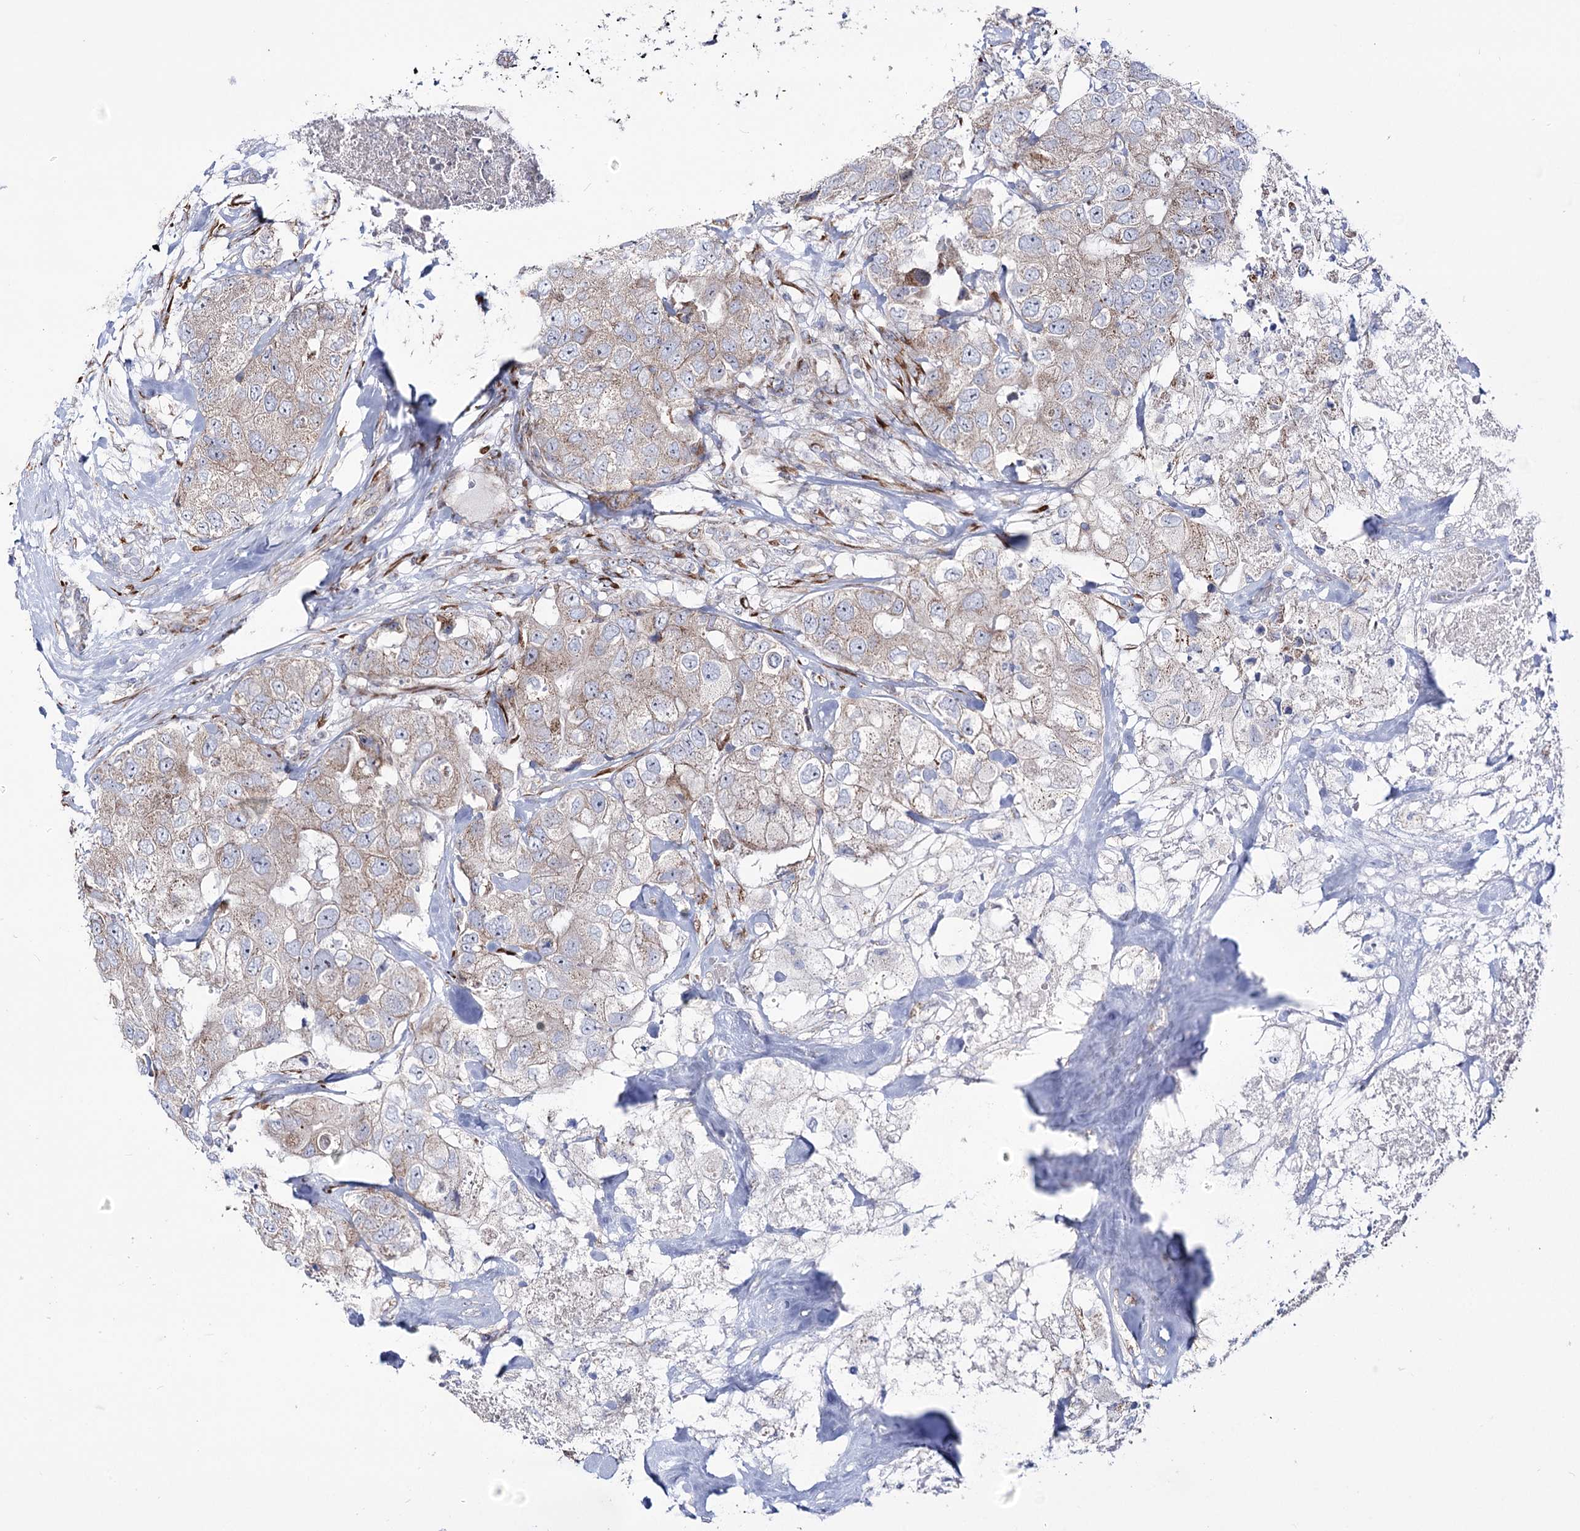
{"staining": {"intensity": "weak", "quantity": "<25%", "location": "cytoplasmic/membranous"}, "tissue": "breast cancer", "cell_type": "Tumor cells", "image_type": "cancer", "snomed": [{"axis": "morphology", "description": "Duct carcinoma"}, {"axis": "topography", "description": "Breast"}], "caption": "An immunohistochemistry (IHC) photomicrograph of breast cancer is shown. There is no staining in tumor cells of breast cancer. (Brightfield microscopy of DAB (3,3'-diaminobenzidine) immunohistochemistry (IHC) at high magnification).", "gene": "METTL5", "patient": {"sex": "female", "age": 62}}